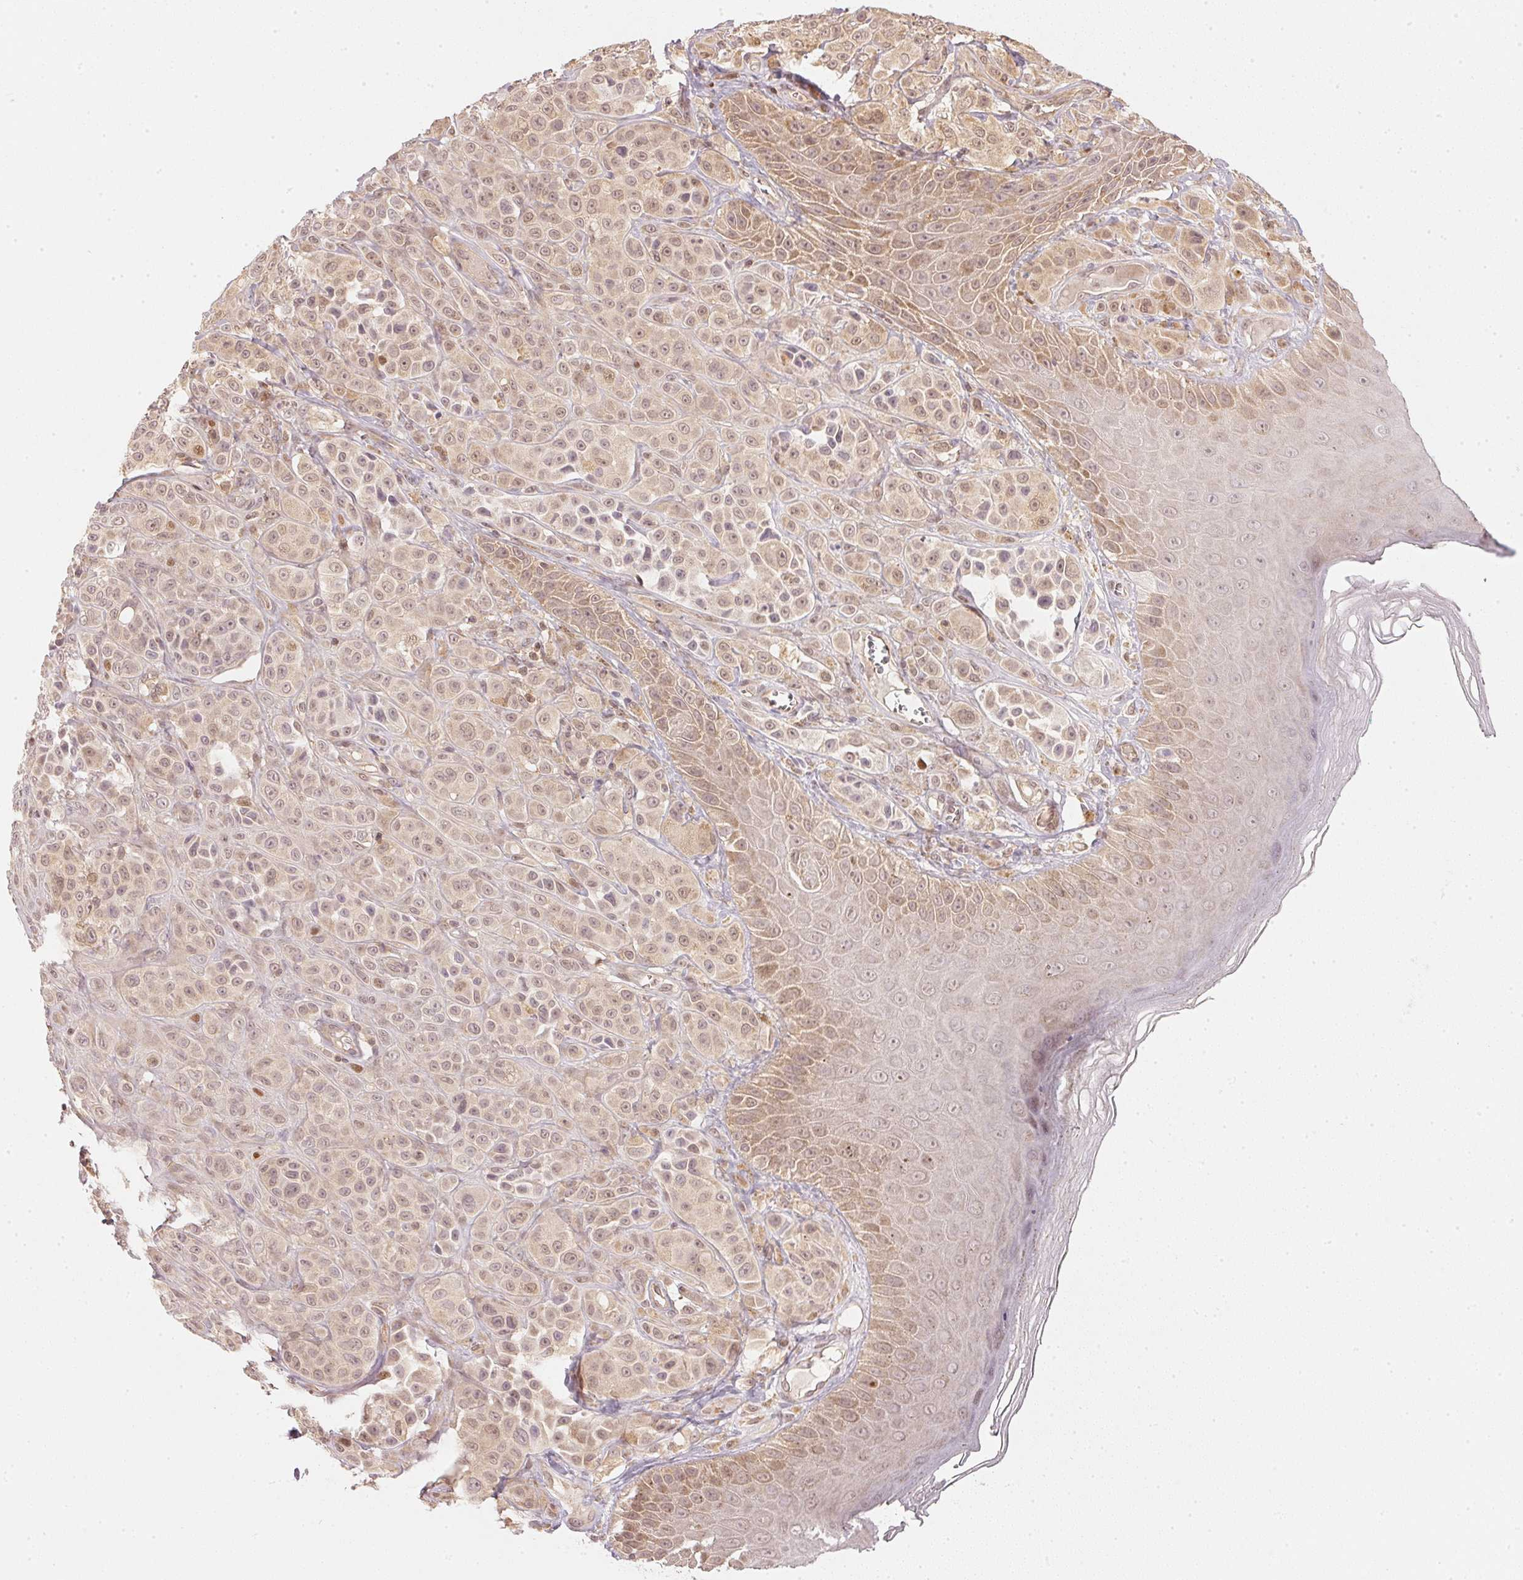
{"staining": {"intensity": "weak", "quantity": ">75%", "location": "cytoplasmic/membranous,nuclear"}, "tissue": "melanoma", "cell_type": "Tumor cells", "image_type": "cancer", "snomed": [{"axis": "morphology", "description": "Malignant melanoma, NOS"}, {"axis": "topography", "description": "Skin"}], "caption": "Protein expression analysis of melanoma exhibits weak cytoplasmic/membranous and nuclear expression in about >75% of tumor cells.", "gene": "UBE2L3", "patient": {"sex": "male", "age": 67}}